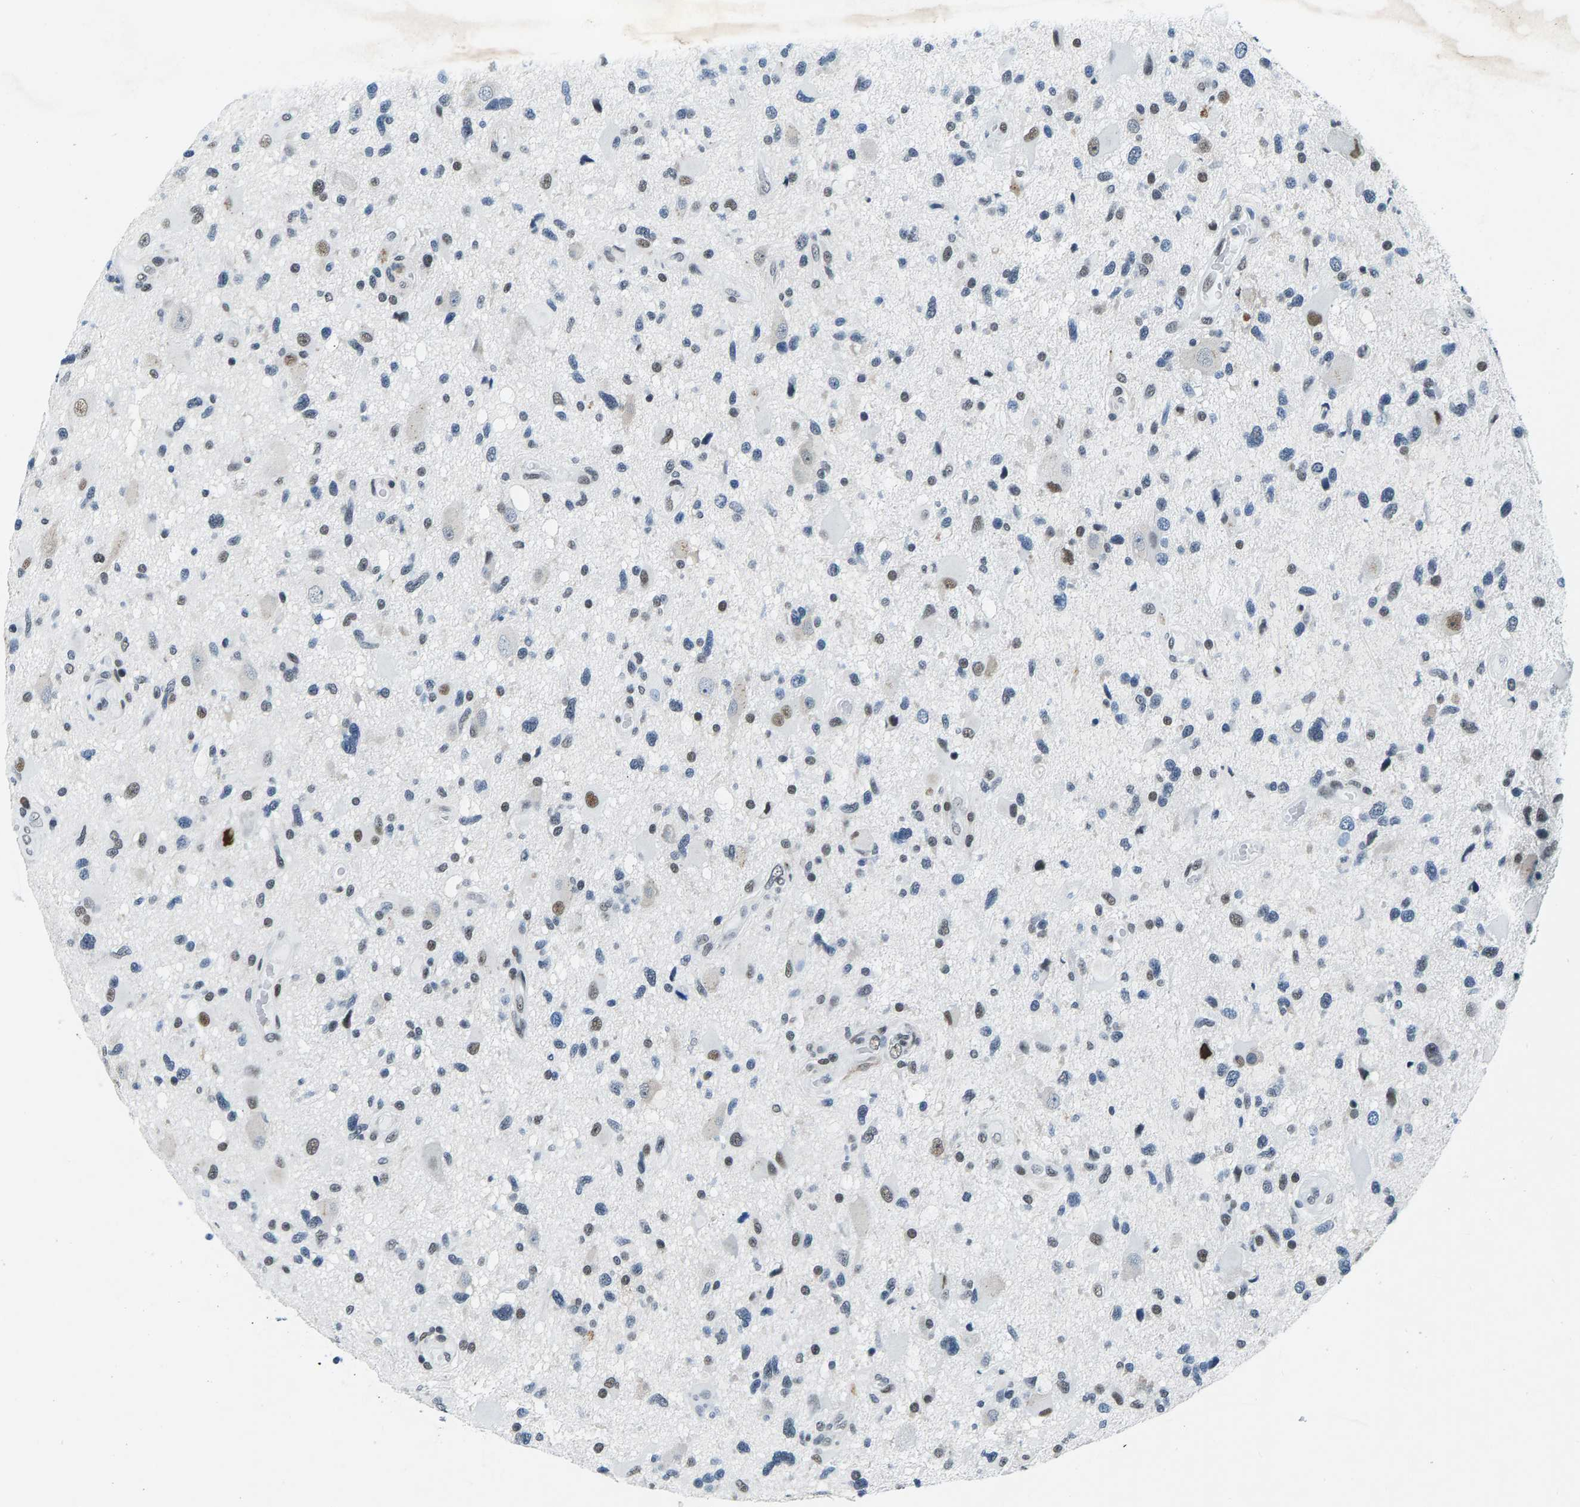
{"staining": {"intensity": "moderate", "quantity": "<25%", "location": "nuclear"}, "tissue": "glioma", "cell_type": "Tumor cells", "image_type": "cancer", "snomed": [{"axis": "morphology", "description": "Glioma, malignant, High grade"}, {"axis": "topography", "description": "Brain"}], "caption": "Glioma stained with a protein marker displays moderate staining in tumor cells.", "gene": "ATF2", "patient": {"sex": "male", "age": 33}}